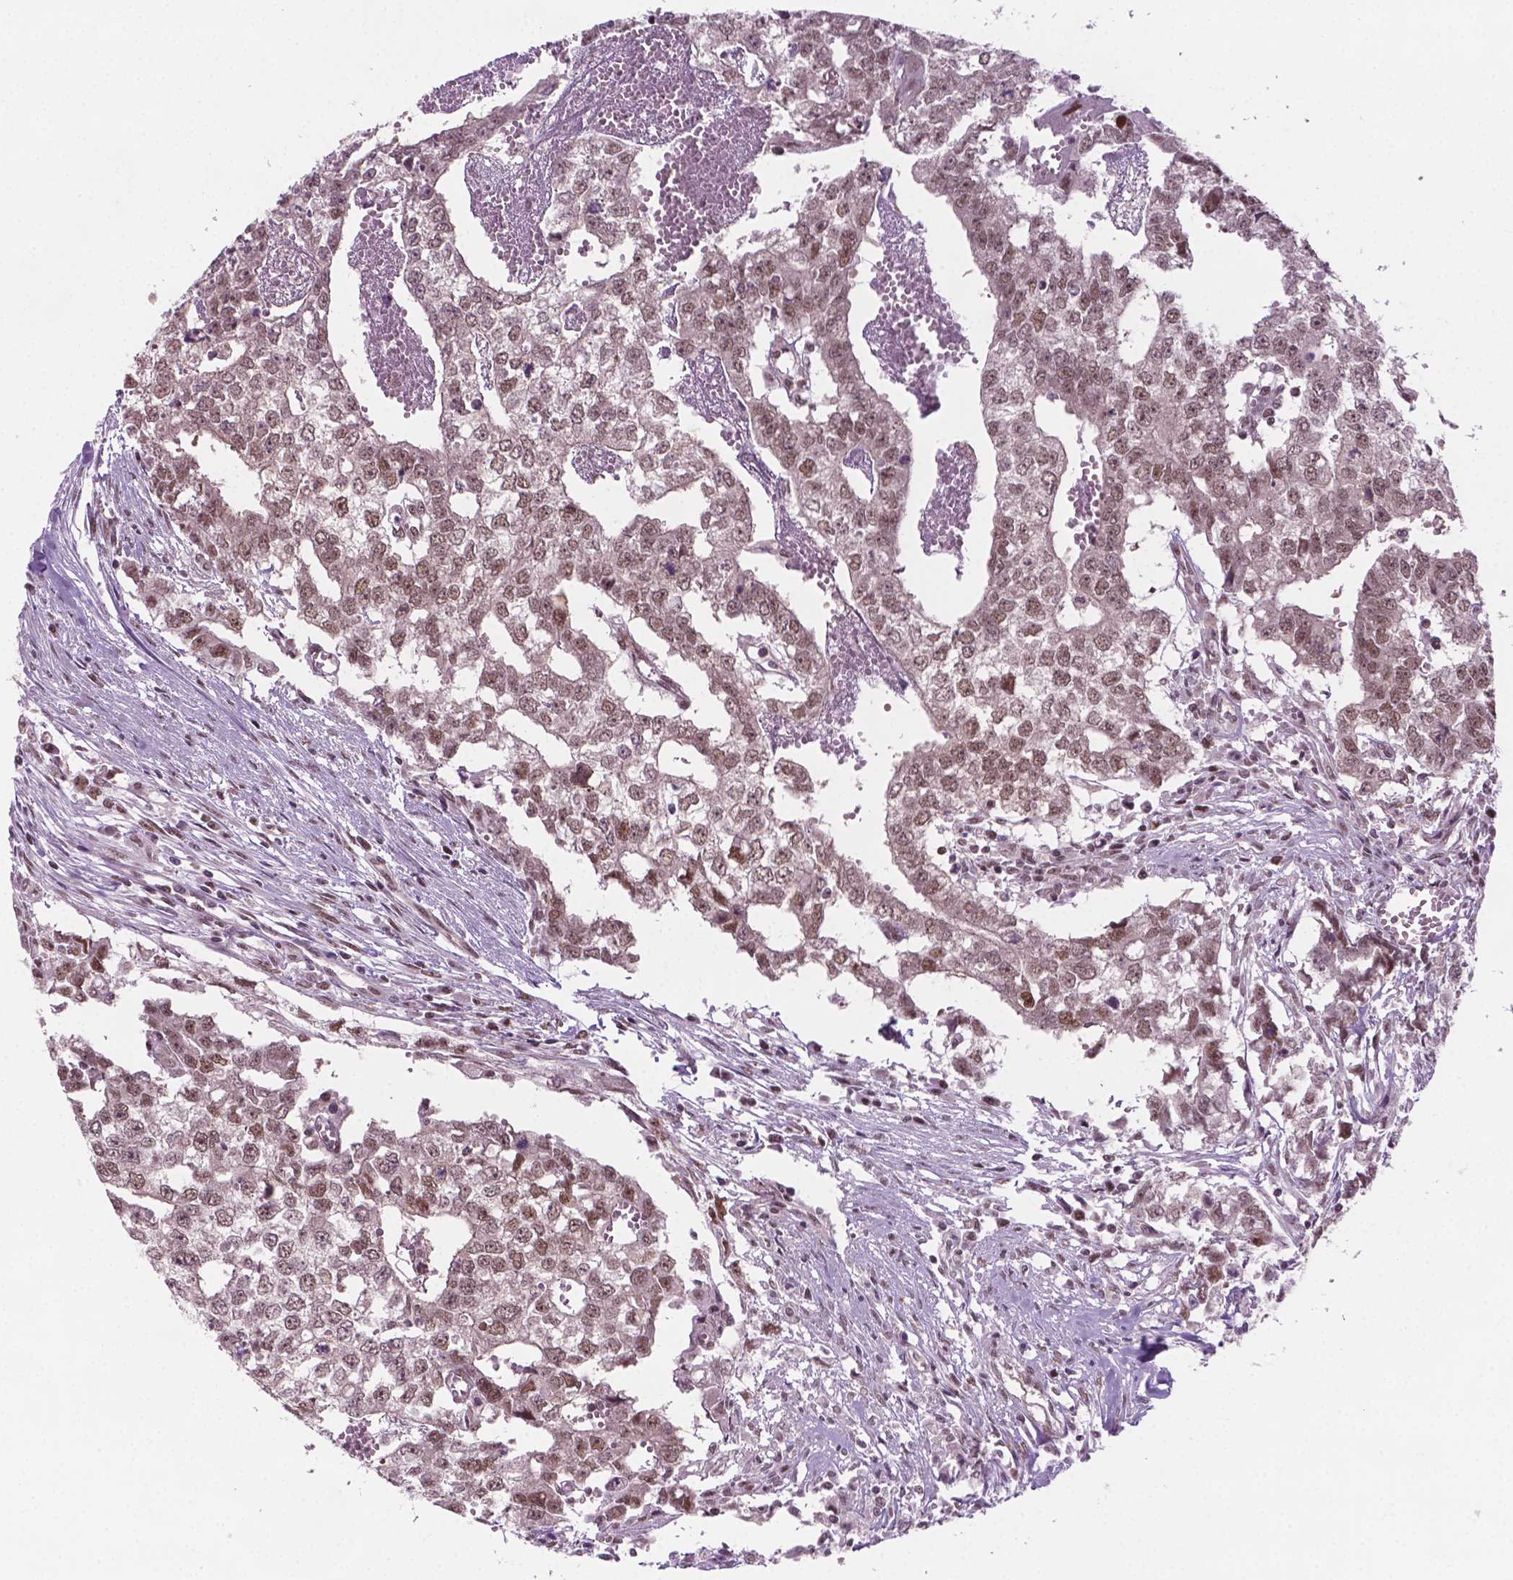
{"staining": {"intensity": "moderate", "quantity": ">75%", "location": "nuclear"}, "tissue": "testis cancer", "cell_type": "Tumor cells", "image_type": "cancer", "snomed": [{"axis": "morphology", "description": "Carcinoma, Embryonal, NOS"}, {"axis": "morphology", "description": "Teratoma, malignant, NOS"}, {"axis": "topography", "description": "Testis"}], "caption": "A photomicrograph of human teratoma (malignant) (testis) stained for a protein shows moderate nuclear brown staining in tumor cells. (Stains: DAB (3,3'-diaminobenzidine) in brown, nuclei in blue, Microscopy: brightfield microscopy at high magnification).", "gene": "PHAX", "patient": {"sex": "male", "age": 24}}